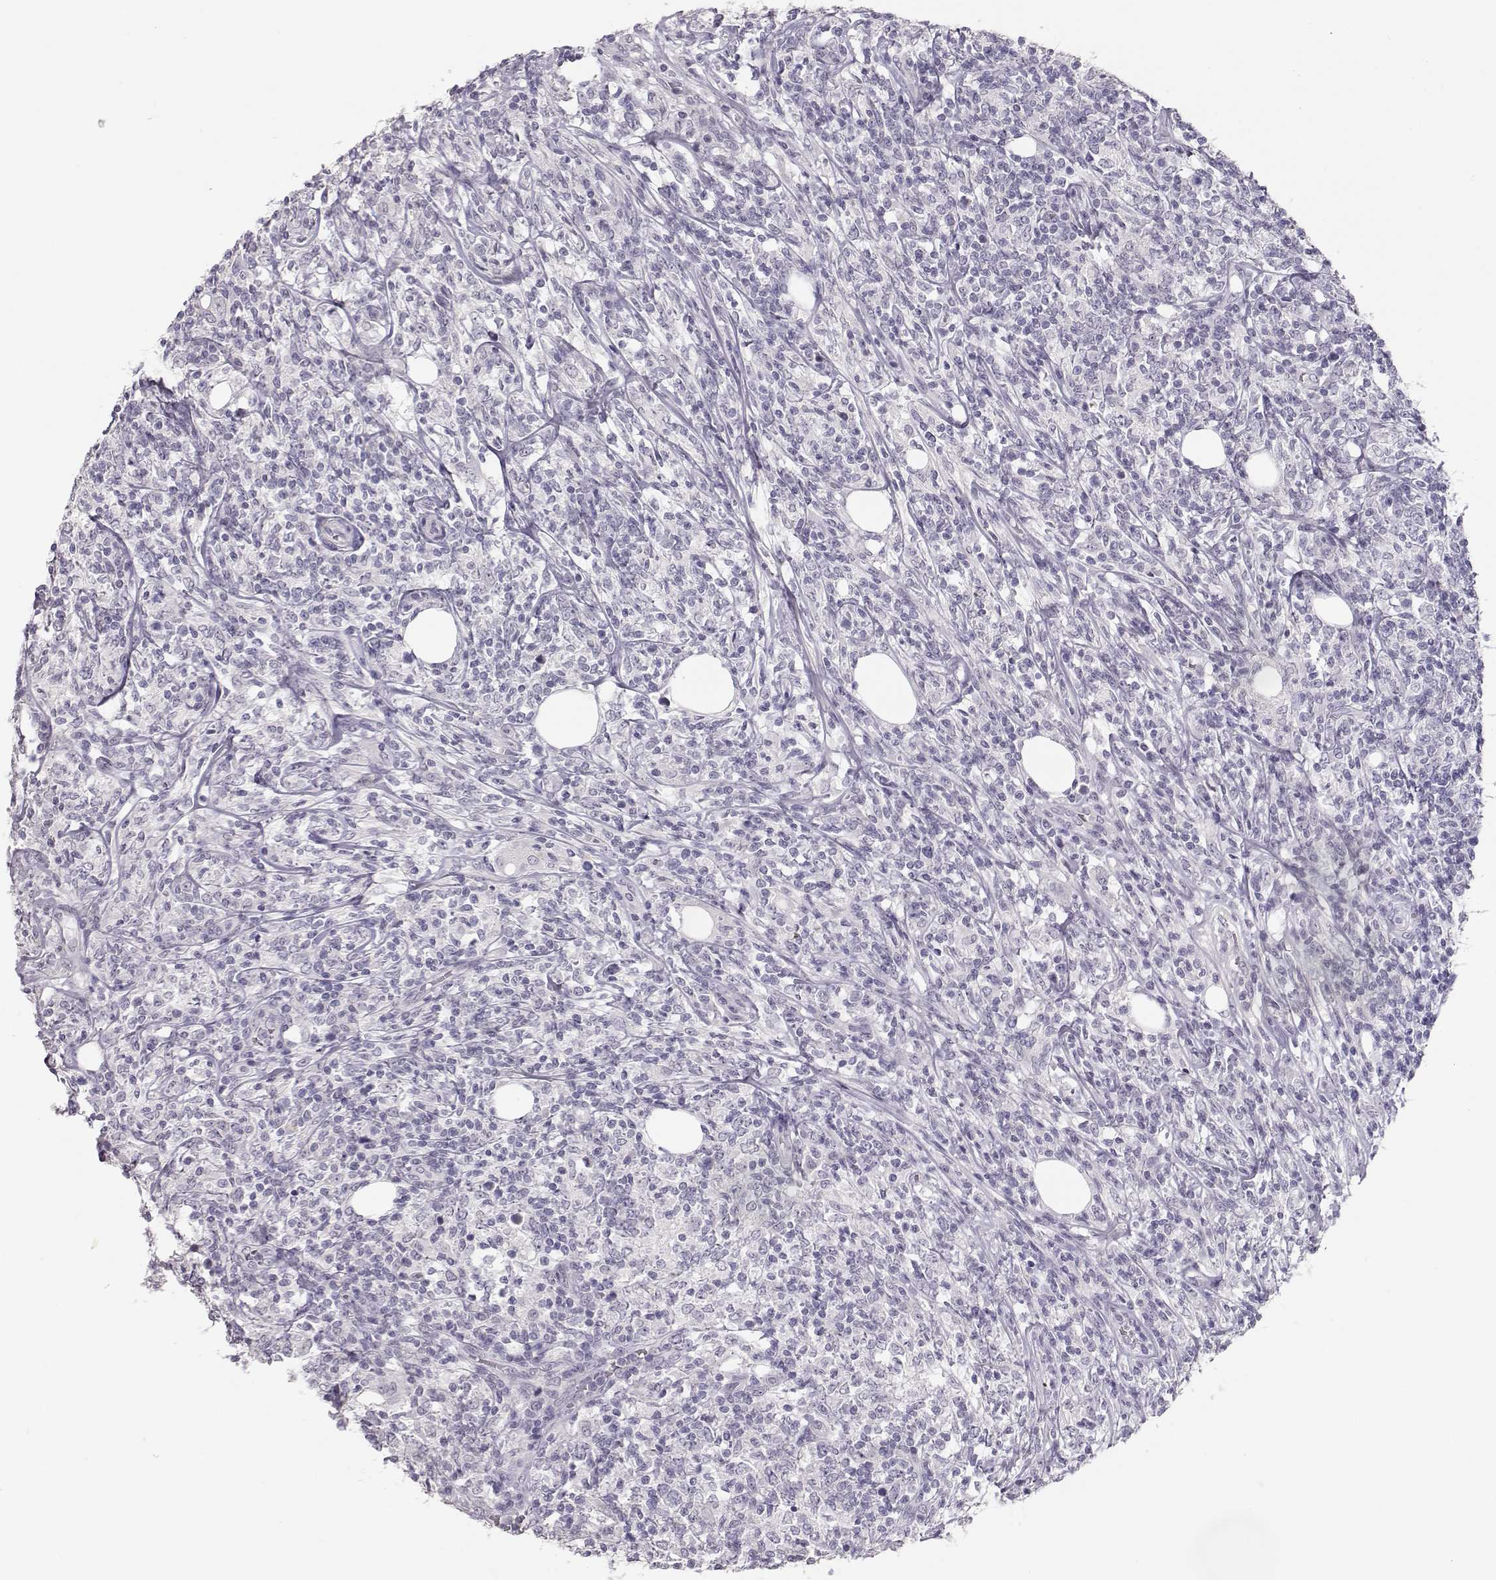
{"staining": {"intensity": "negative", "quantity": "none", "location": "none"}, "tissue": "lymphoma", "cell_type": "Tumor cells", "image_type": "cancer", "snomed": [{"axis": "morphology", "description": "Malignant lymphoma, non-Hodgkin's type, High grade"}, {"axis": "topography", "description": "Lymph node"}], "caption": "Tumor cells are negative for protein expression in human lymphoma.", "gene": "TKTL1", "patient": {"sex": "female", "age": 84}}